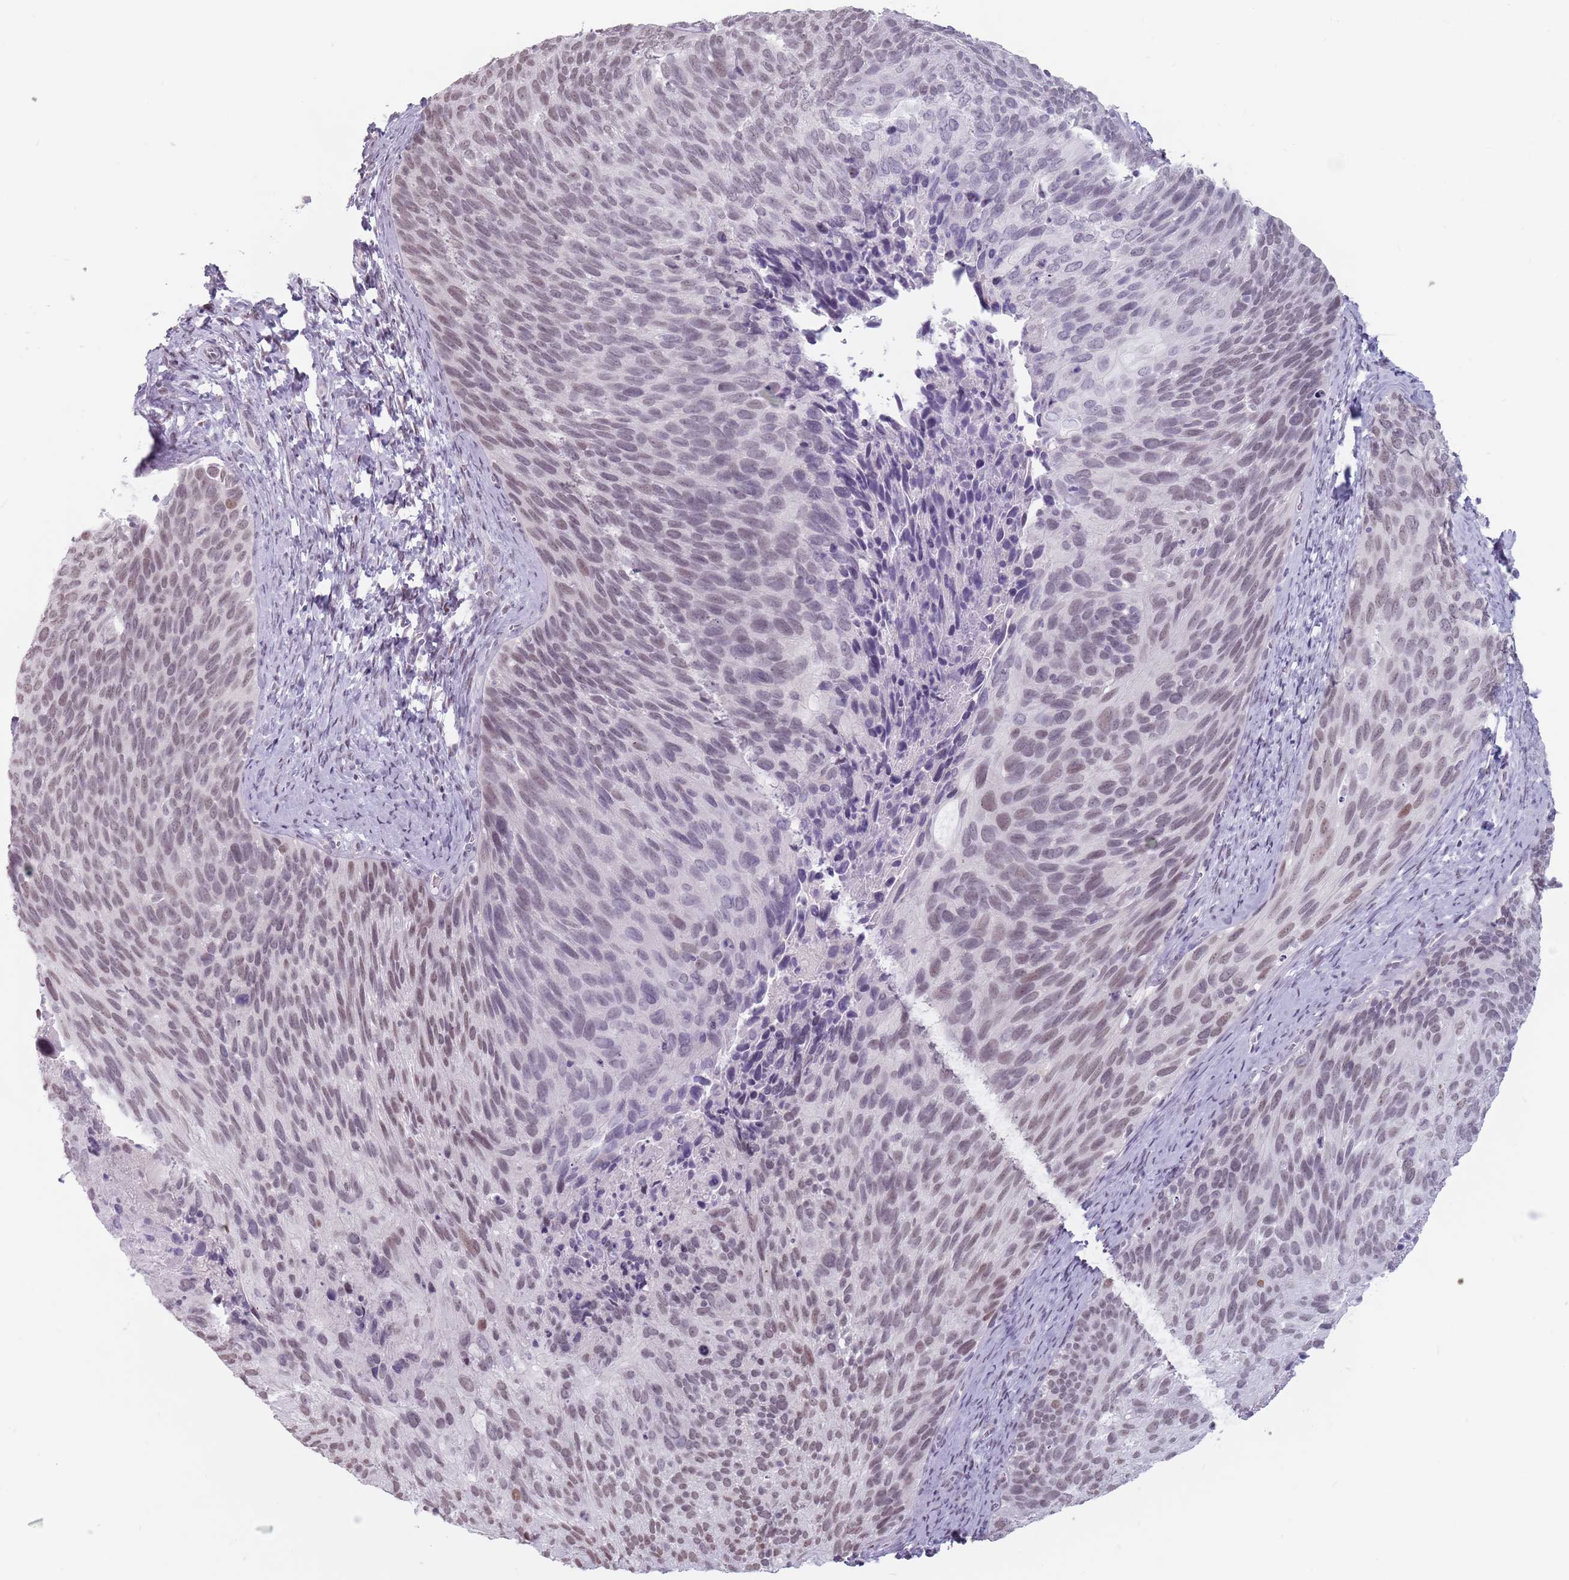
{"staining": {"intensity": "moderate", "quantity": "25%-75%", "location": "nuclear"}, "tissue": "cervical cancer", "cell_type": "Tumor cells", "image_type": "cancer", "snomed": [{"axis": "morphology", "description": "Squamous cell carcinoma, NOS"}, {"axis": "topography", "description": "Cervix"}], "caption": "IHC photomicrograph of cervical squamous cell carcinoma stained for a protein (brown), which demonstrates medium levels of moderate nuclear expression in approximately 25%-75% of tumor cells.", "gene": "PTCHD1", "patient": {"sex": "female", "age": 80}}